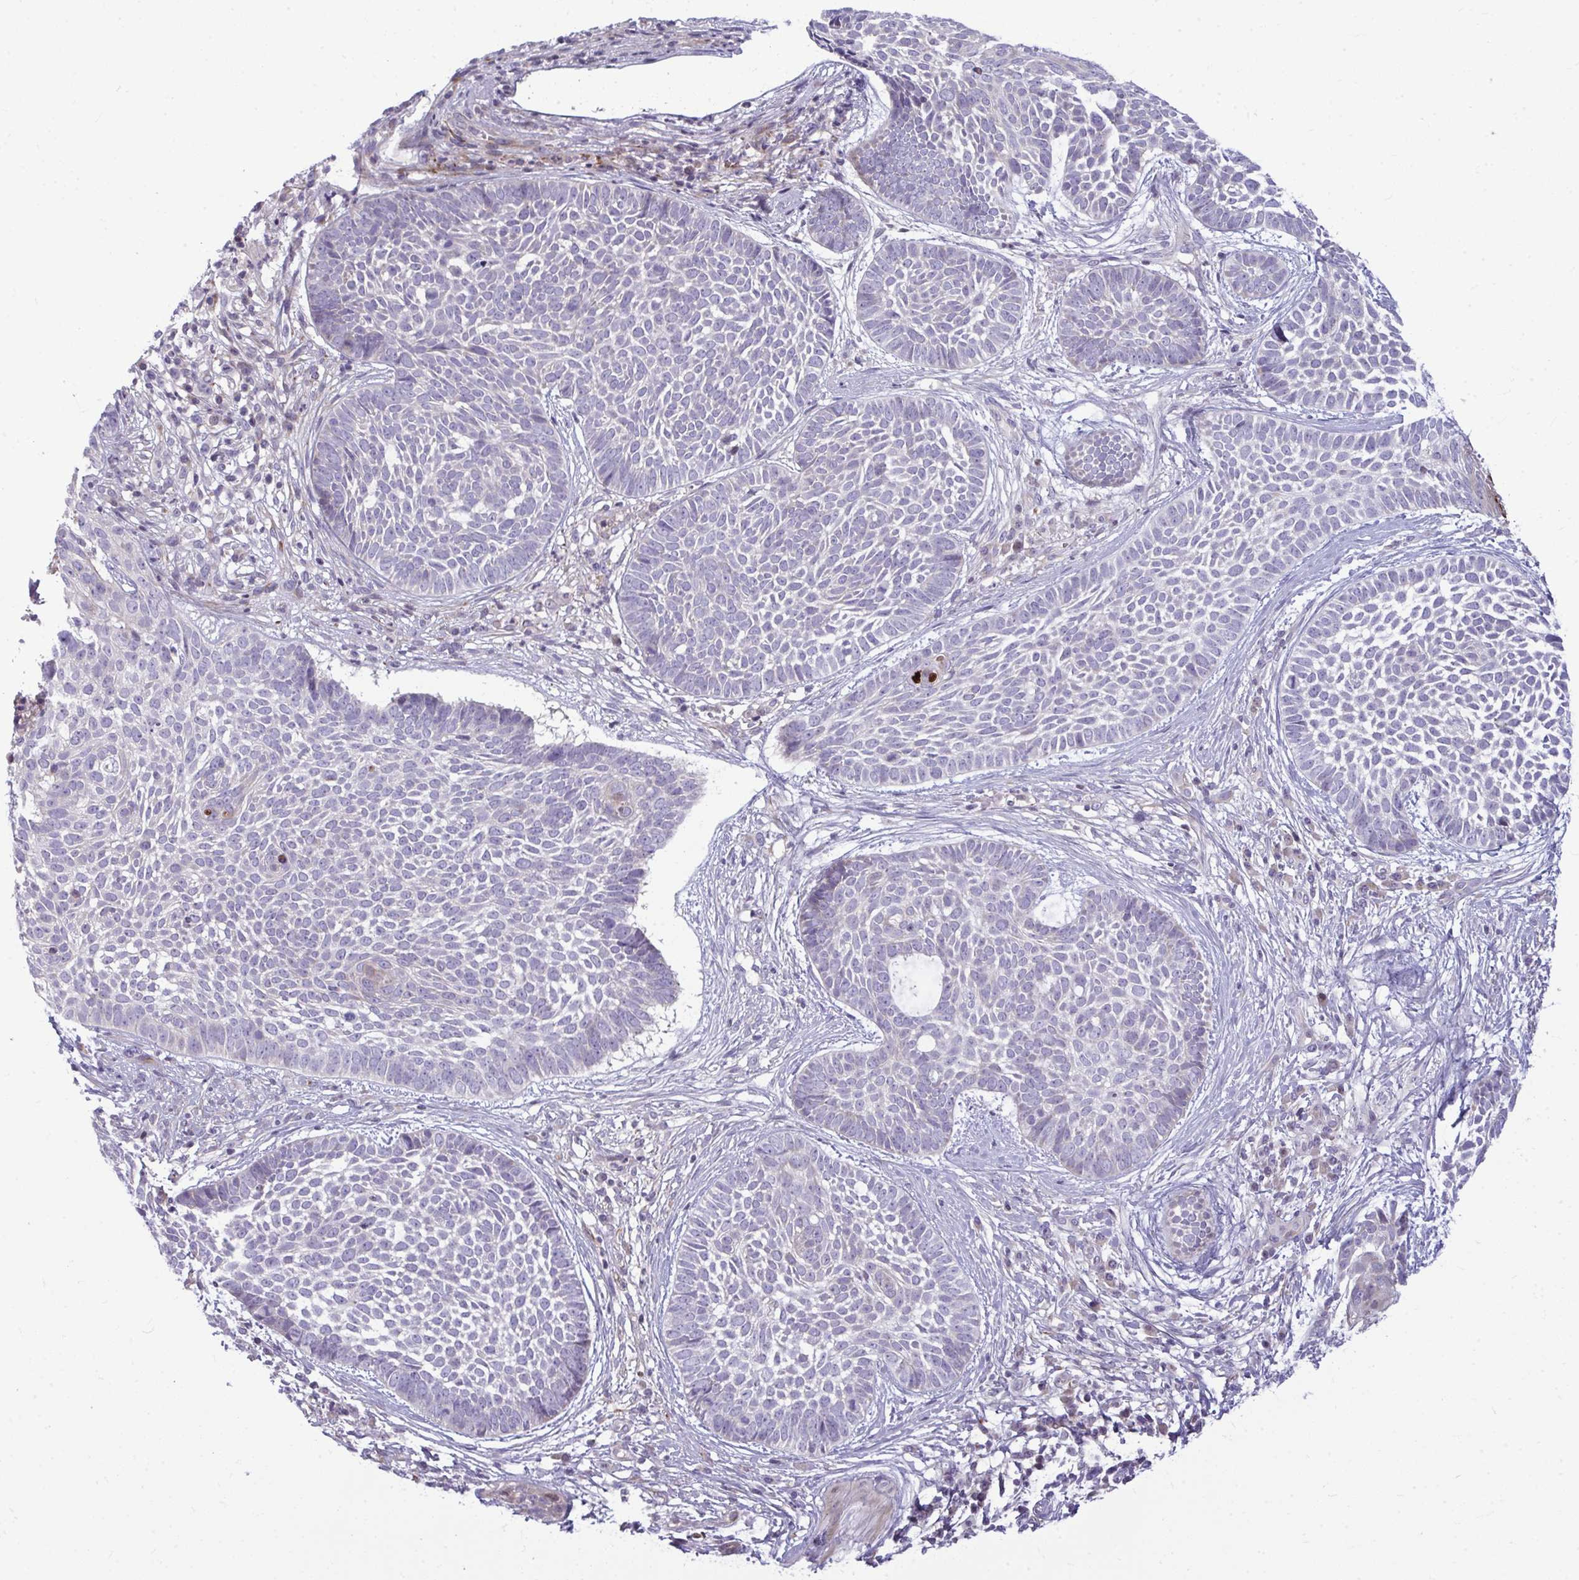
{"staining": {"intensity": "negative", "quantity": "none", "location": "none"}, "tissue": "skin cancer", "cell_type": "Tumor cells", "image_type": "cancer", "snomed": [{"axis": "morphology", "description": "Basal cell carcinoma"}, {"axis": "topography", "description": "Skin"}], "caption": "A histopathology image of human skin cancer is negative for staining in tumor cells.", "gene": "SLC14A1", "patient": {"sex": "female", "age": 89}}